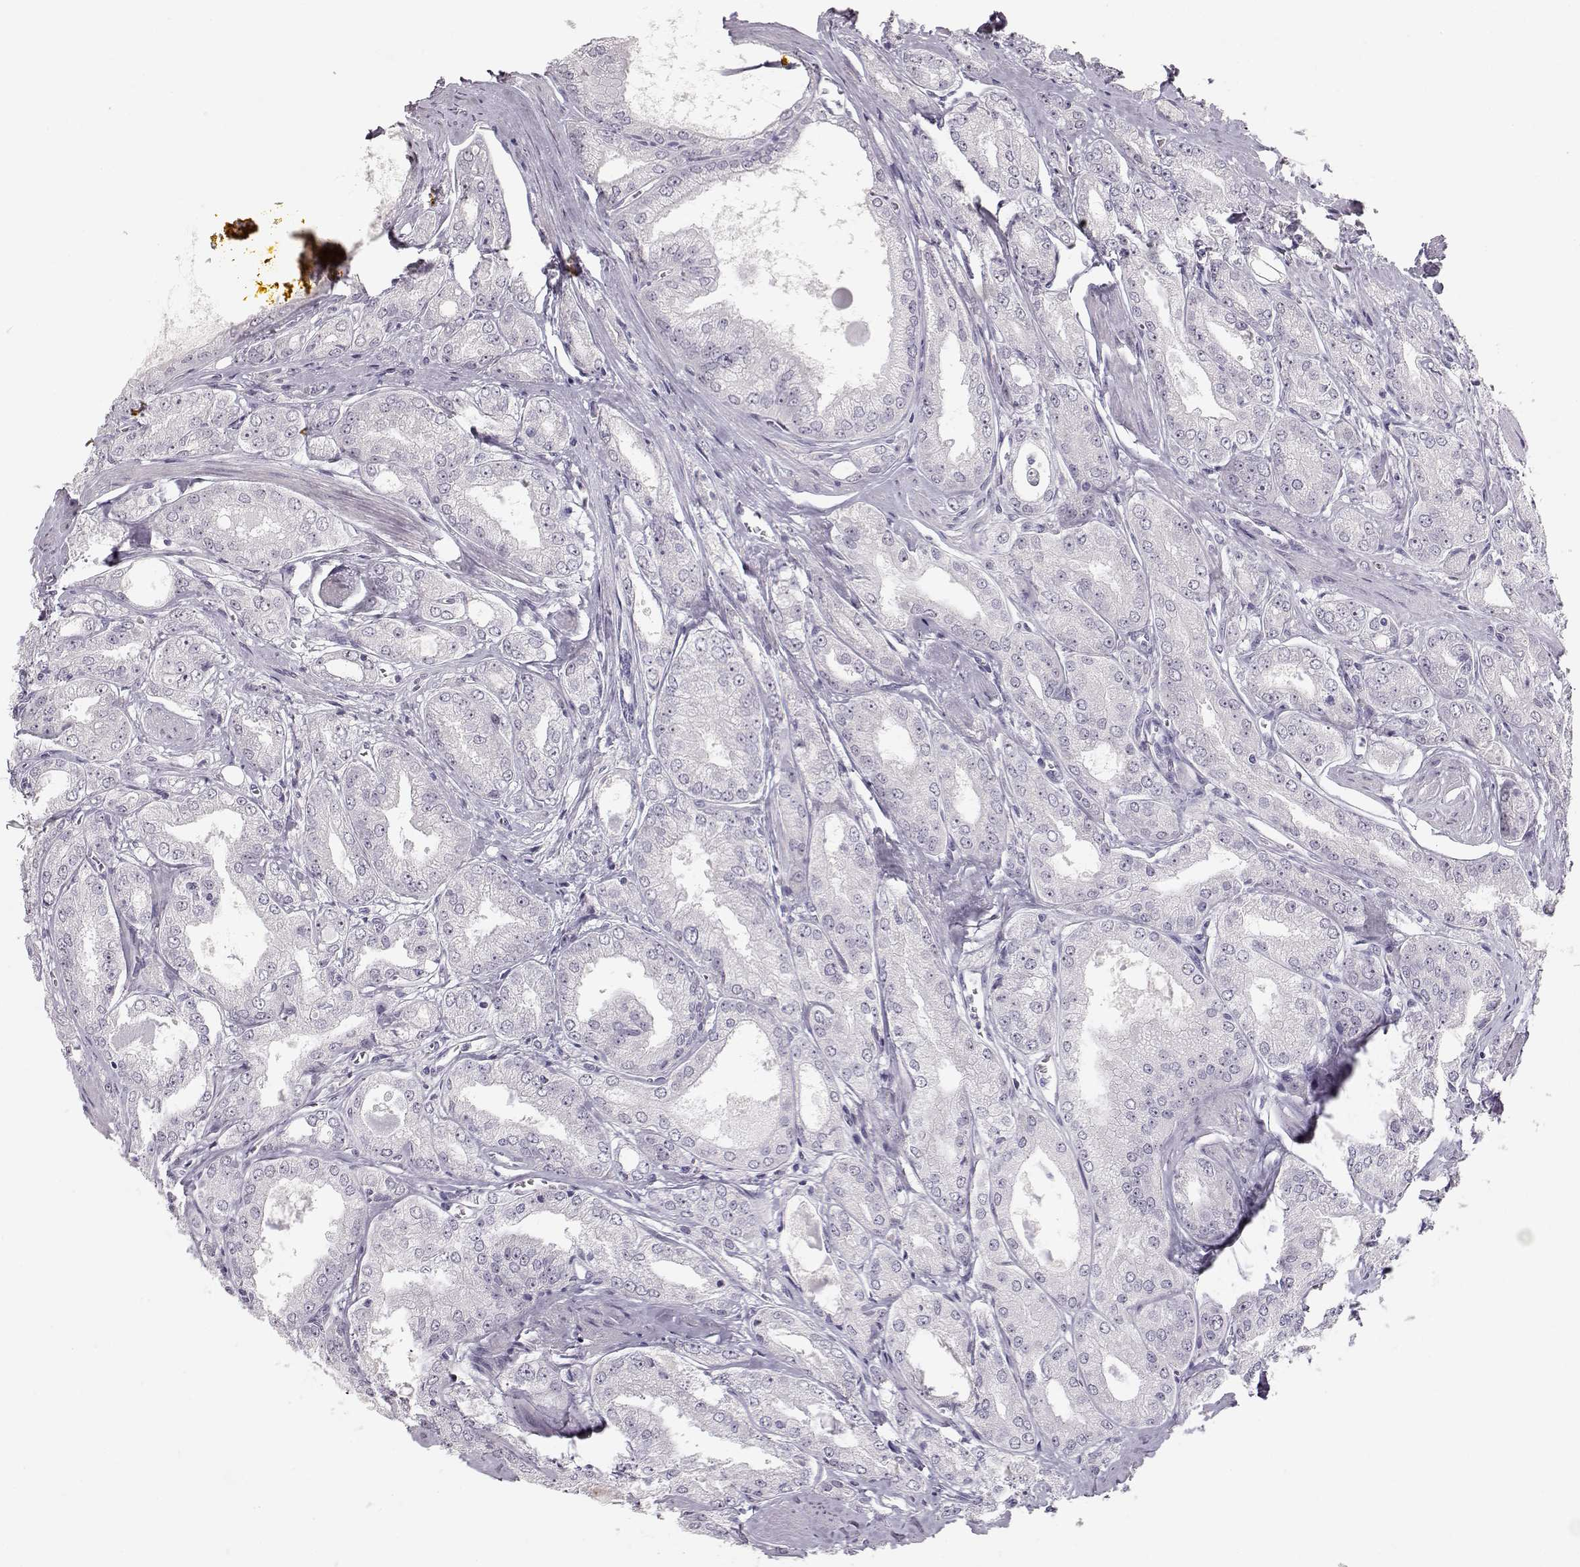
{"staining": {"intensity": "negative", "quantity": "none", "location": "none"}, "tissue": "prostate cancer", "cell_type": "Tumor cells", "image_type": "cancer", "snomed": [{"axis": "morphology", "description": "Adenocarcinoma, NOS"}, {"axis": "morphology", "description": "Adenocarcinoma, High grade"}, {"axis": "topography", "description": "Prostate"}], "caption": "Prostate high-grade adenocarcinoma stained for a protein using IHC exhibits no expression tumor cells.", "gene": "FAM205A", "patient": {"sex": "male", "age": 70}}